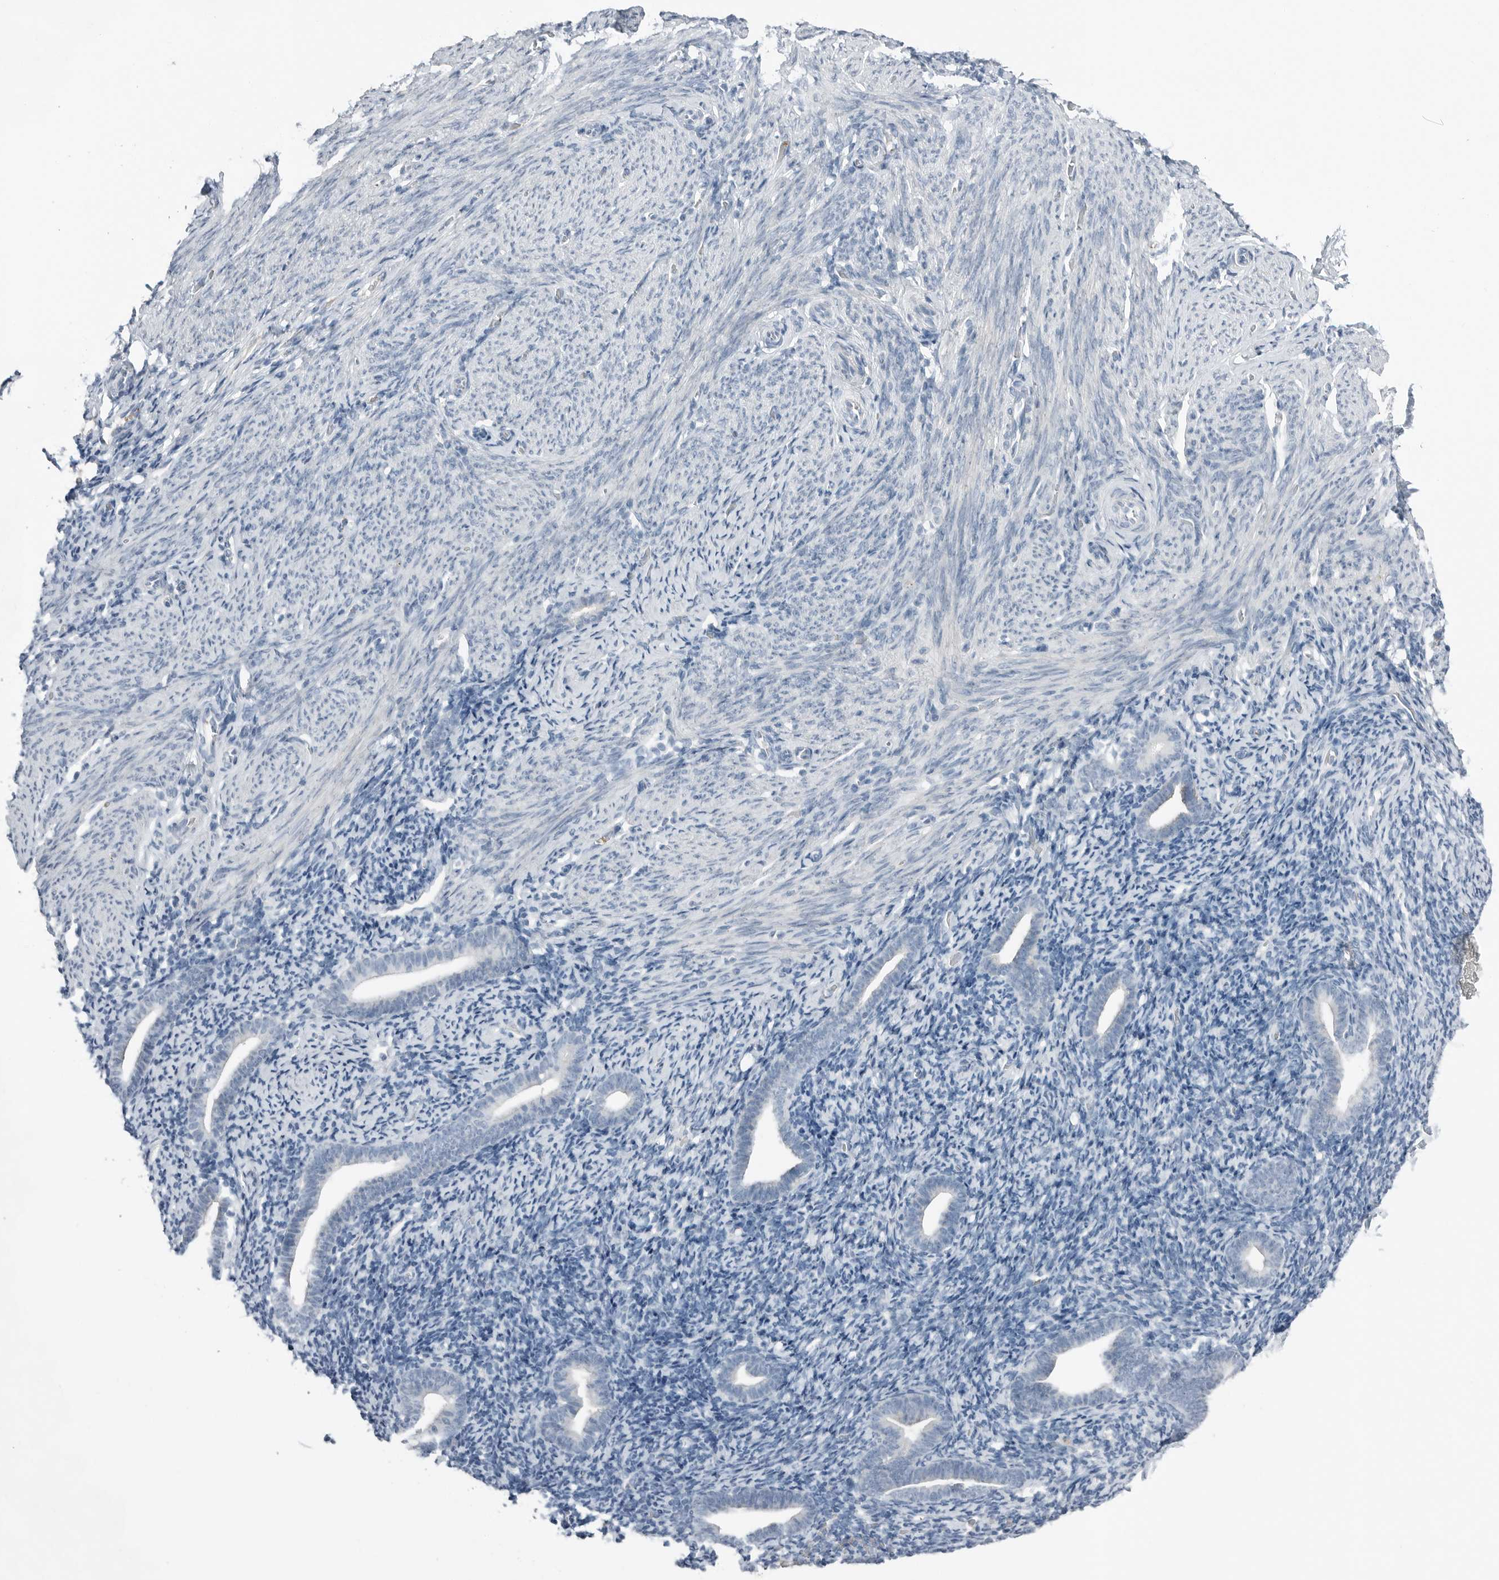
{"staining": {"intensity": "negative", "quantity": "none", "location": "none"}, "tissue": "endometrium", "cell_type": "Cells in endometrial stroma", "image_type": "normal", "snomed": [{"axis": "morphology", "description": "Normal tissue, NOS"}, {"axis": "topography", "description": "Endometrium"}], "caption": "Endometrium was stained to show a protein in brown. There is no significant expression in cells in endometrial stroma. (DAB (3,3'-diaminobenzidine) IHC visualized using brightfield microscopy, high magnification).", "gene": "SERPINB7", "patient": {"sex": "female", "age": 51}}